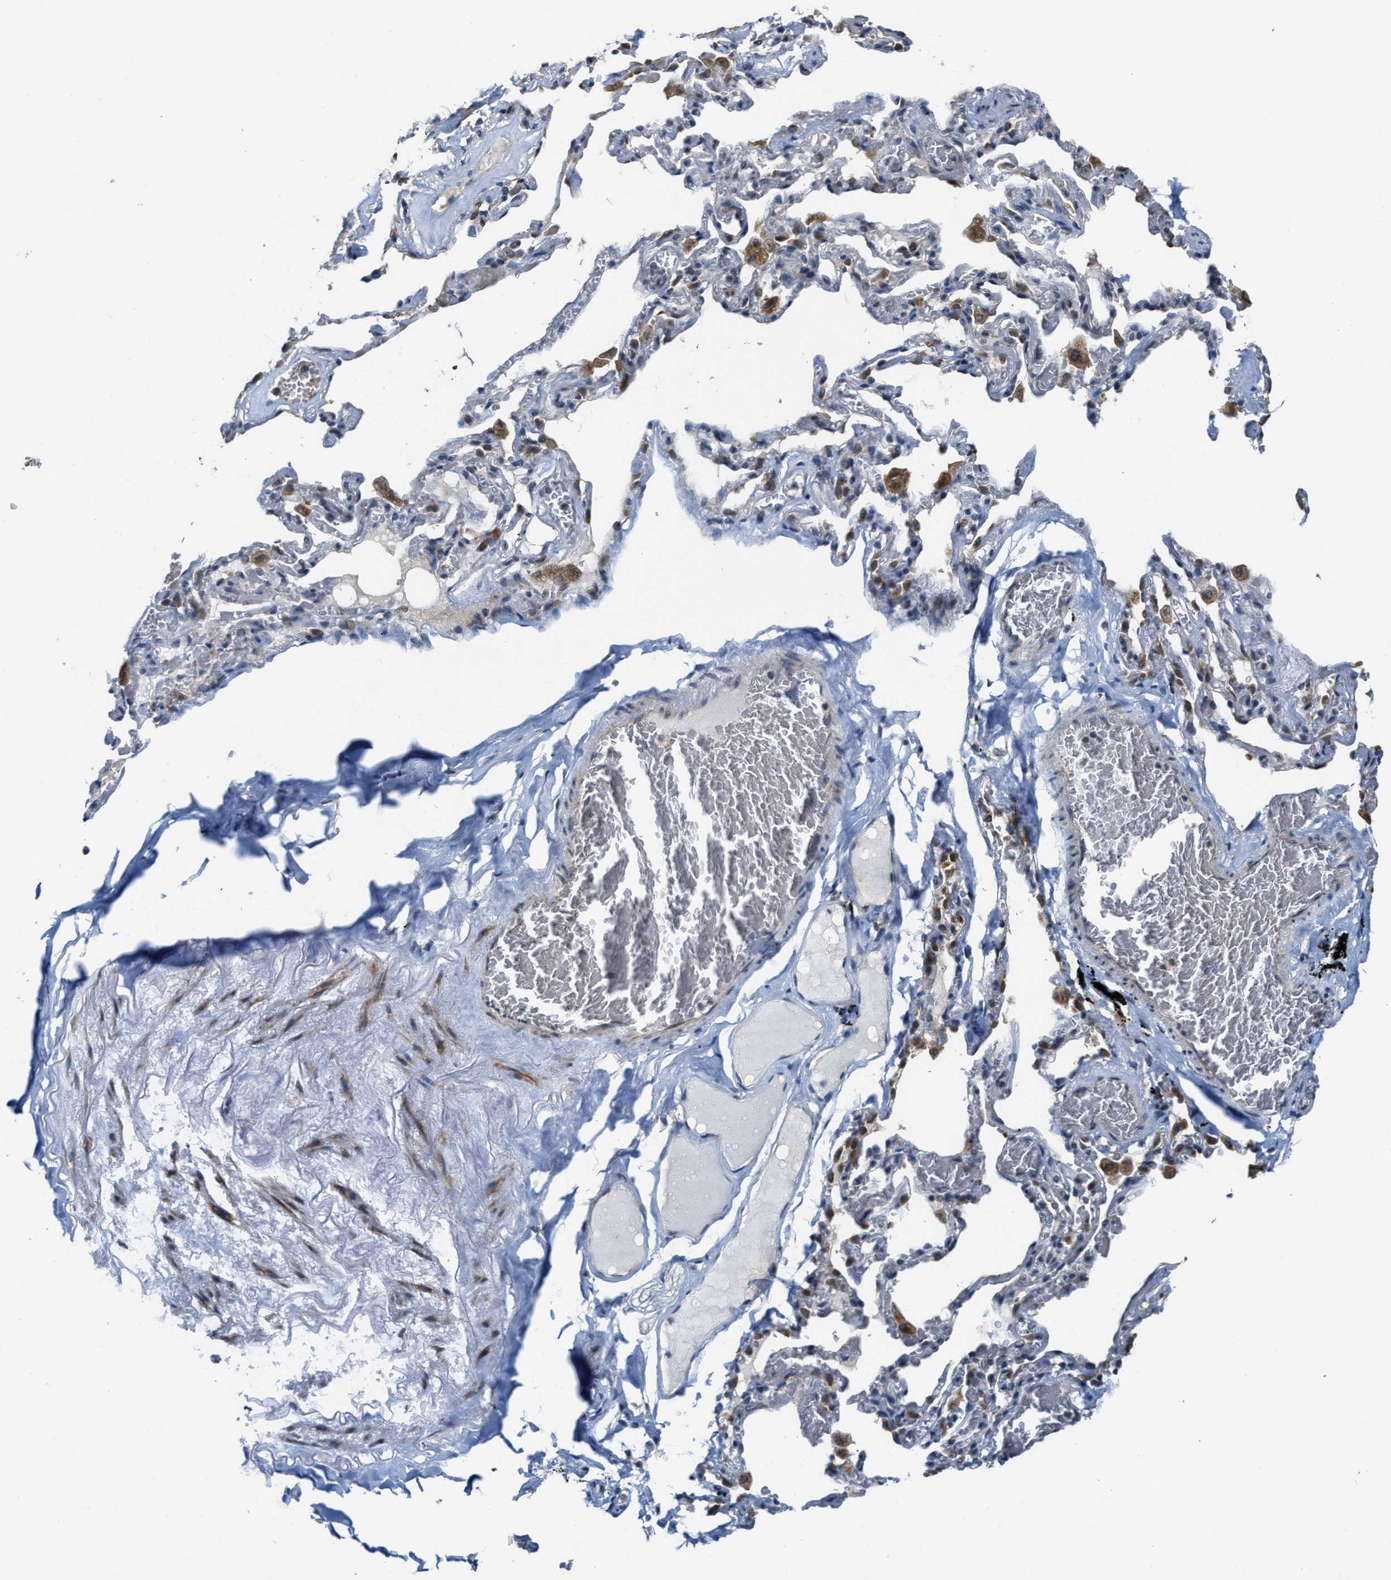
{"staining": {"intensity": "weak", "quantity": "25%-75%", "location": "cytoplasmic/membranous"}, "tissue": "adipose tissue", "cell_type": "Adipocytes", "image_type": "normal", "snomed": [{"axis": "morphology", "description": "Normal tissue, NOS"}, {"axis": "topography", "description": "Cartilage tissue"}, {"axis": "topography", "description": "Lung"}], "caption": "Benign adipose tissue was stained to show a protein in brown. There is low levels of weak cytoplasmic/membranous expression in approximately 25%-75% of adipocytes. (Brightfield microscopy of DAB IHC at high magnification).", "gene": "KIF24", "patient": {"sex": "female", "age": 77}}